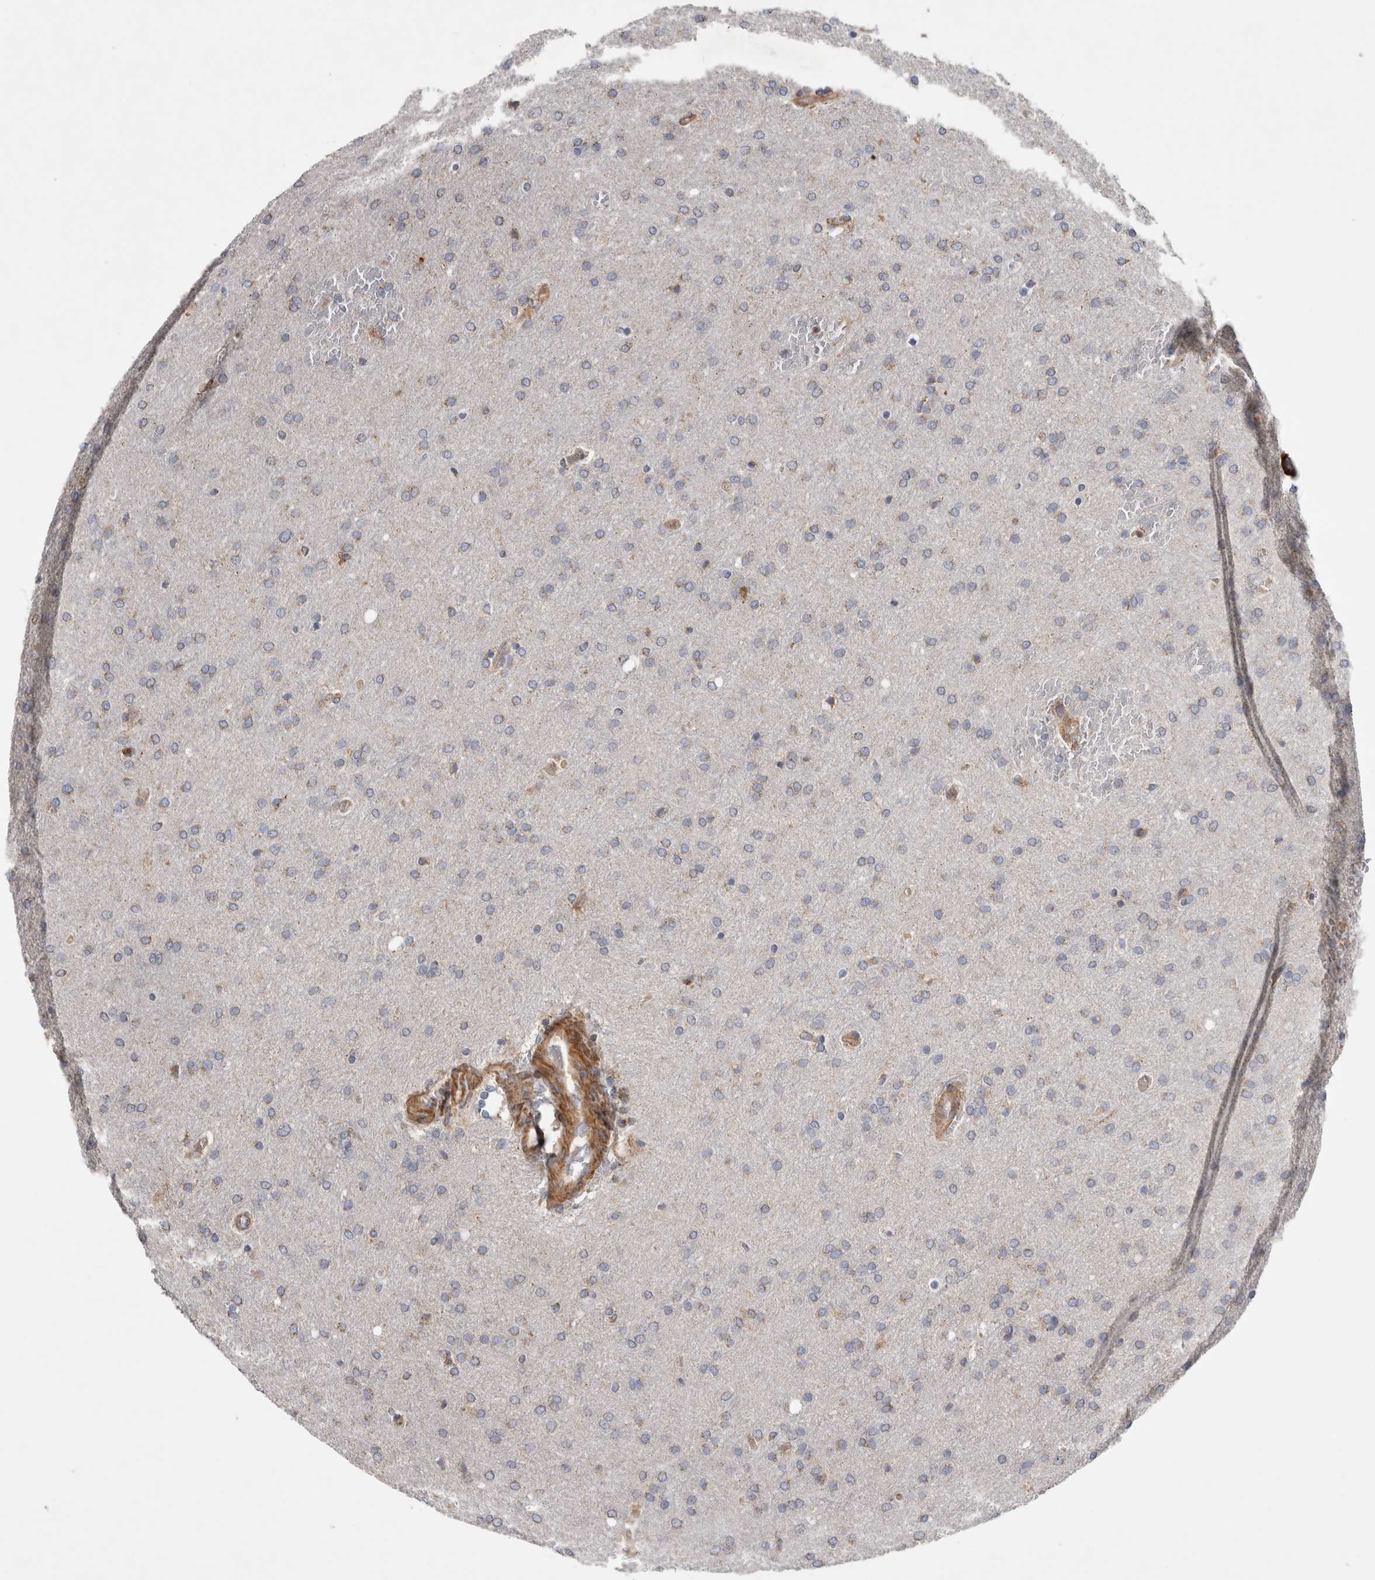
{"staining": {"intensity": "weak", "quantity": "25%-75%", "location": "cytoplasmic/membranous"}, "tissue": "glioma", "cell_type": "Tumor cells", "image_type": "cancer", "snomed": [{"axis": "morphology", "description": "Glioma, malignant, Low grade"}, {"axis": "topography", "description": "Brain"}], "caption": "Brown immunohistochemical staining in human glioma exhibits weak cytoplasmic/membranous expression in approximately 25%-75% of tumor cells.", "gene": "SFXN2", "patient": {"sex": "female", "age": 37}}